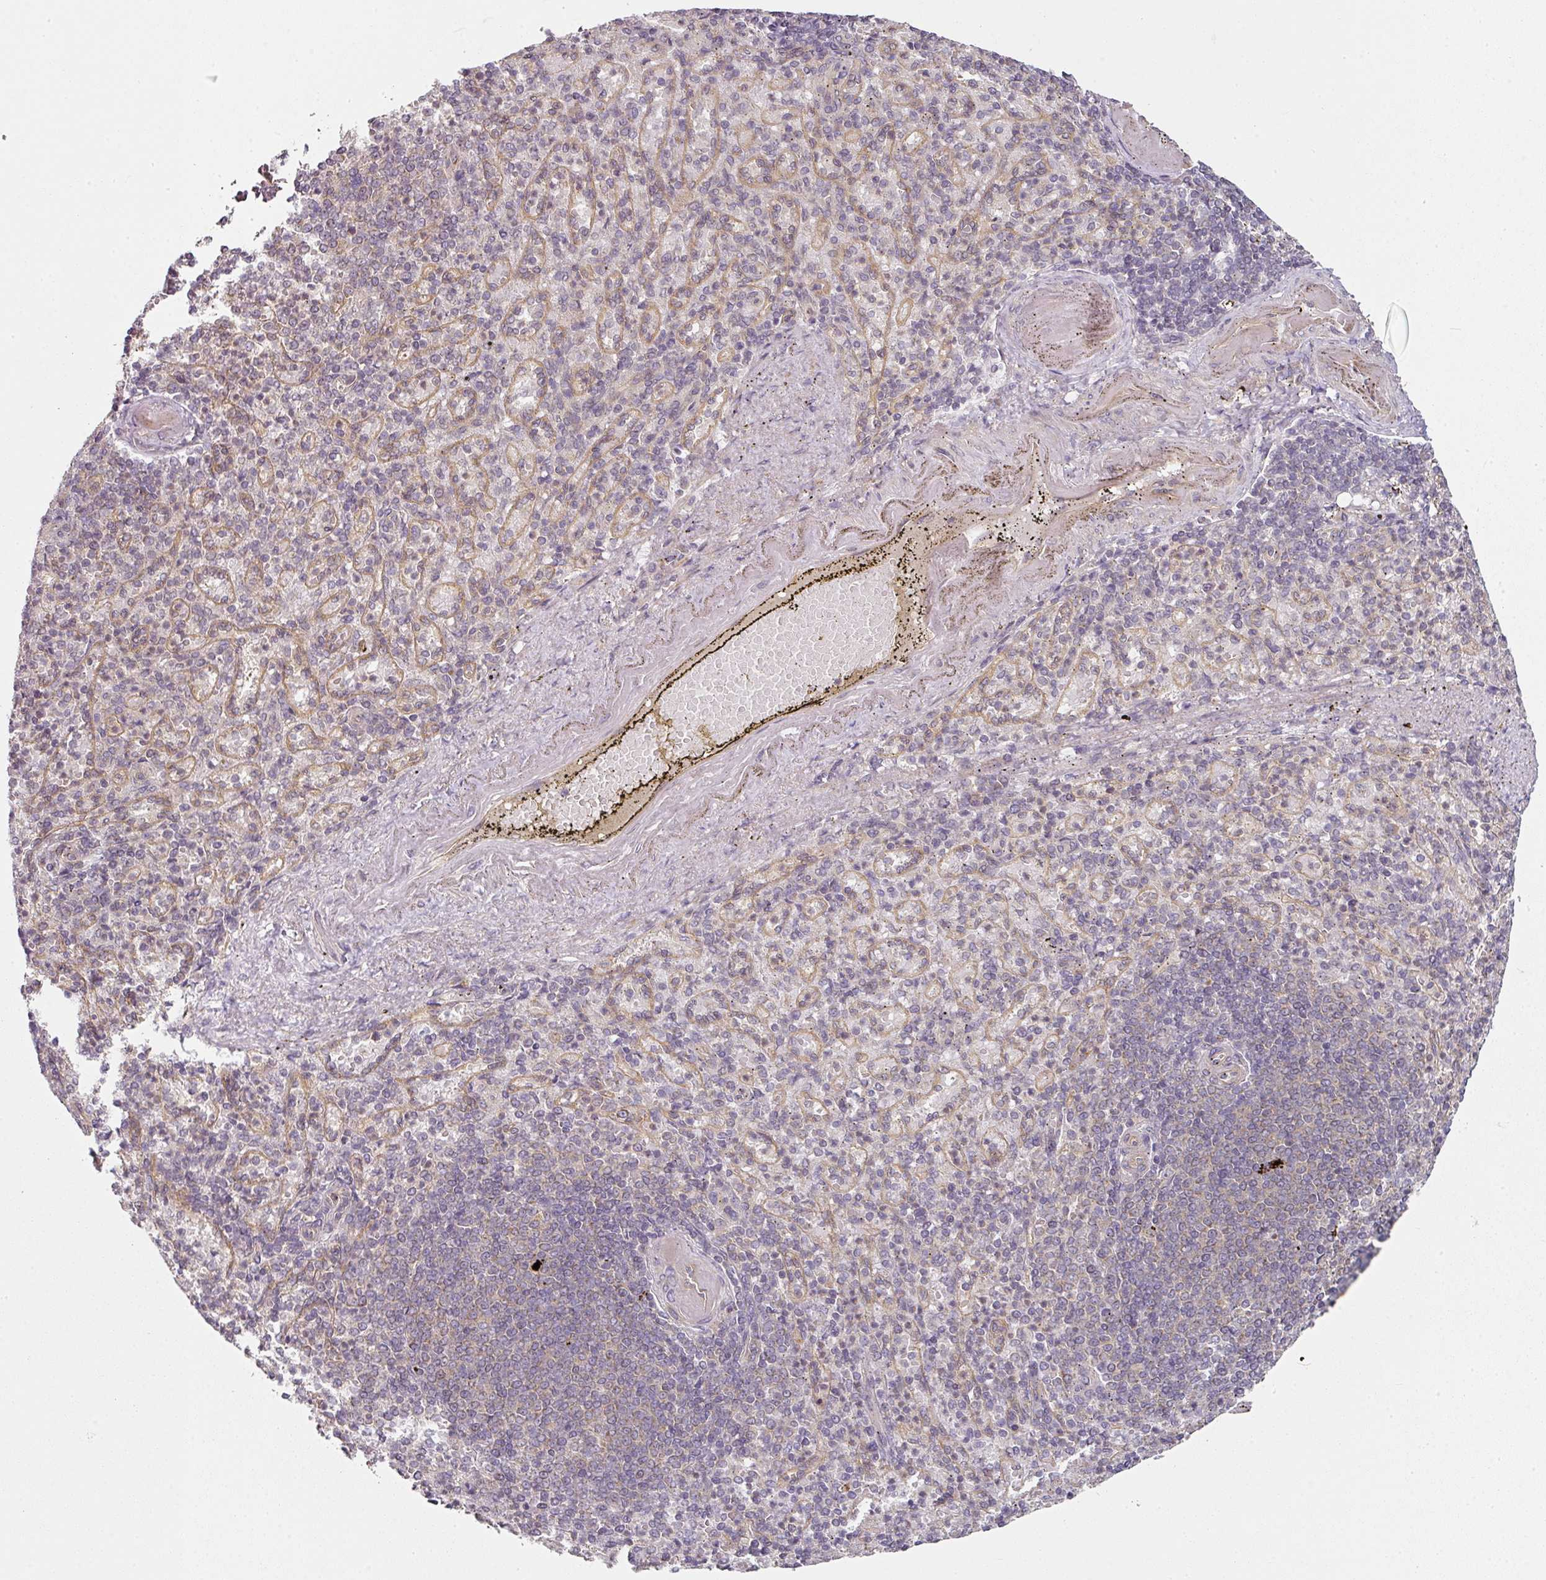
{"staining": {"intensity": "moderate", "quantity": "<25%", "location": "cytoplasmic/membranous"}, "tissue": "spleen", "cell_type": "Cells in red pulp", "image_type": "normal", "snomed": [{"axis": "morphology", "description": "Normal tissue, NOS"}, {"axis": "topography", "description": "Spleen"}], "caption": "About <25% of cells in red pulp in normal human spleen exhibit moderate cytoplasmic/membranous protein expression as visualized by brown immunohistochemical staining.", "gene": "MAP2K2", "patient": {"sex": "female", "age": 74}}